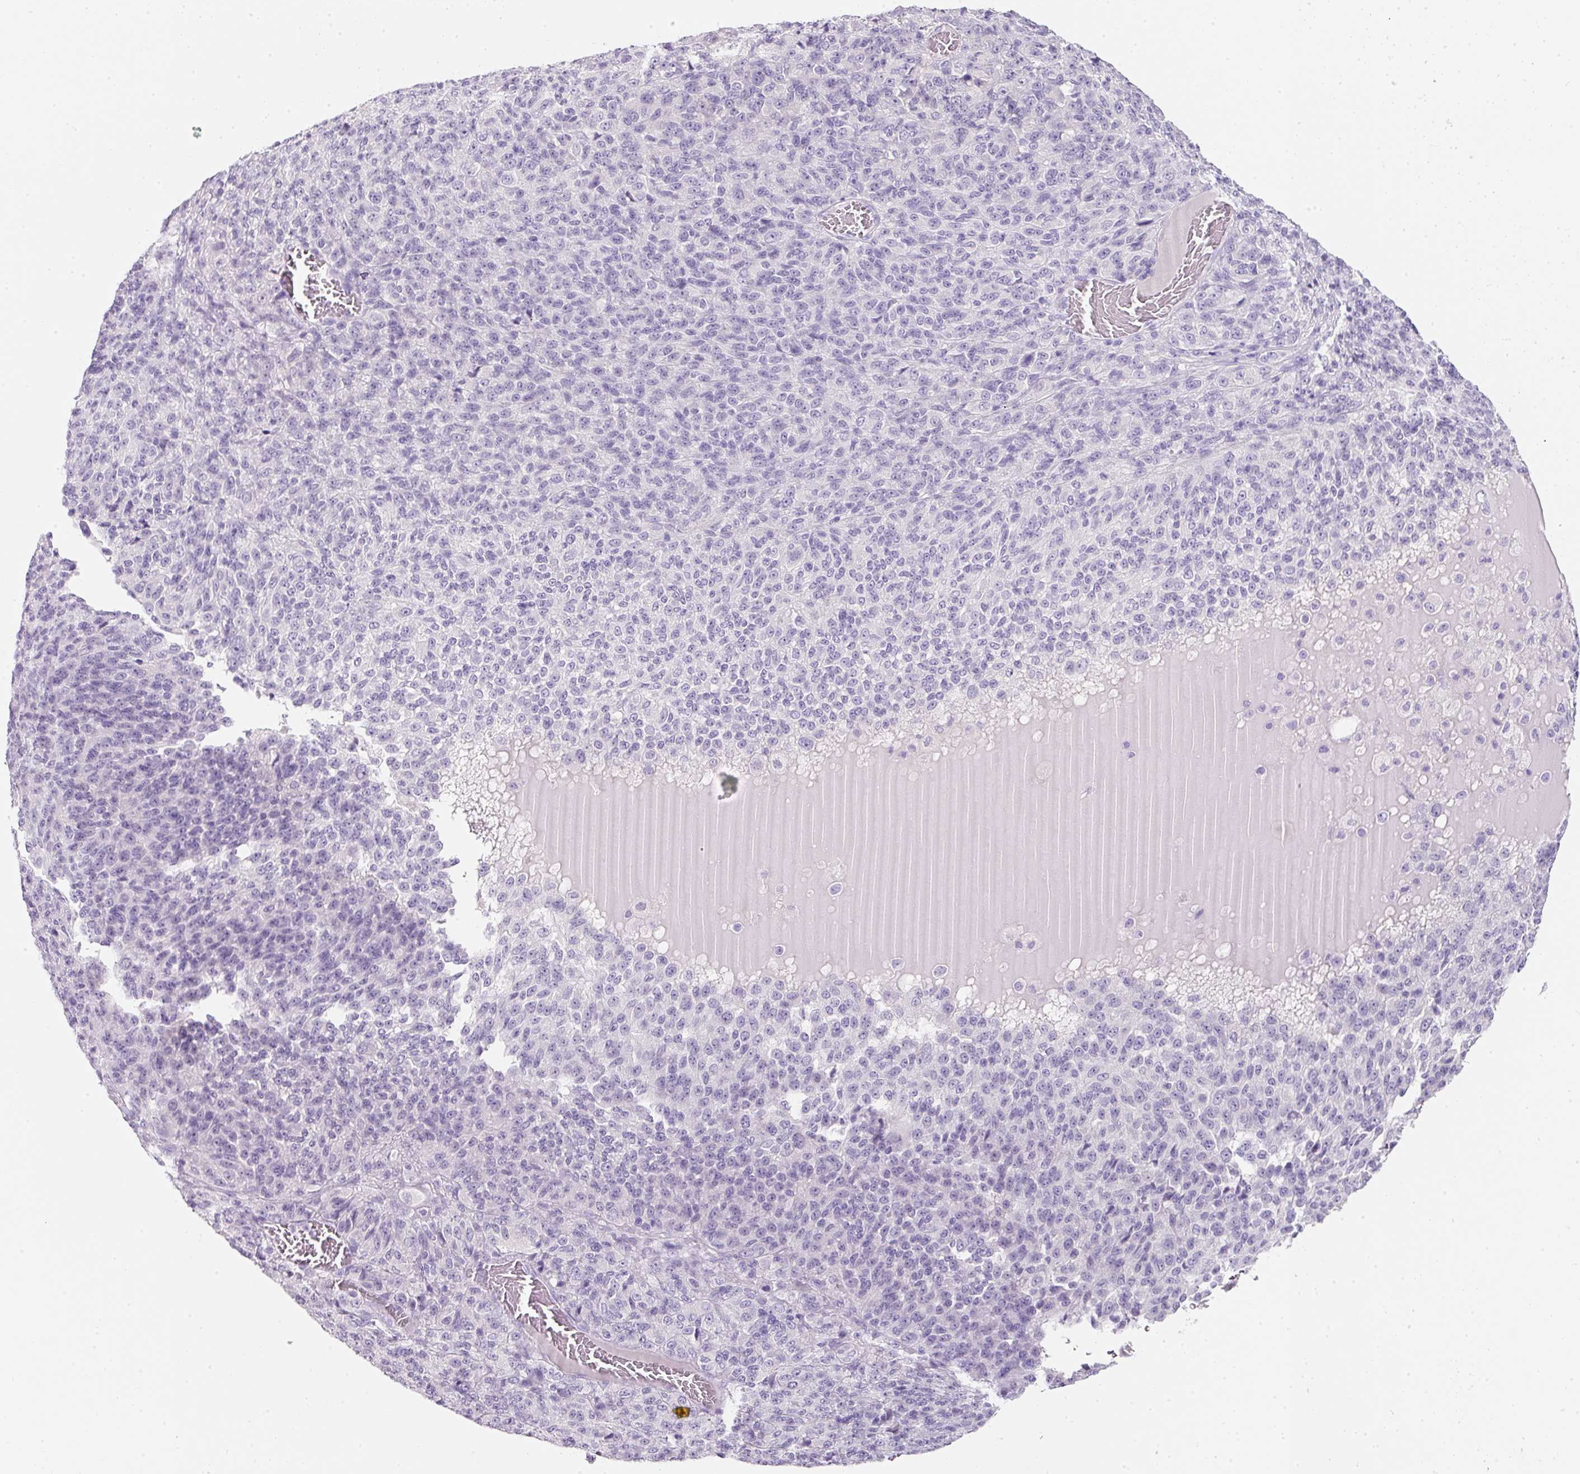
{"staining": {"intensity": "negative", "quantity": "none", "location": "none"}, "tissue": "melanoma", "cell_type": "Tumor cells", "image_type": "cancer", "snomed": [{"axis": "morphology", "description": "Malignant melanoma, Metastatic site"}, {"axis": "topography", "description": "Brain"}], "caption": "There is no significant expression in tumor cells of melanoma. (Brightfield microscopy of DAB (3,3'-diaminobenzidine) immunohistochemistry (IHC) at high magnification).", "gene": "SLC2A2", "patient": {"sex": "female", "age": 56}}